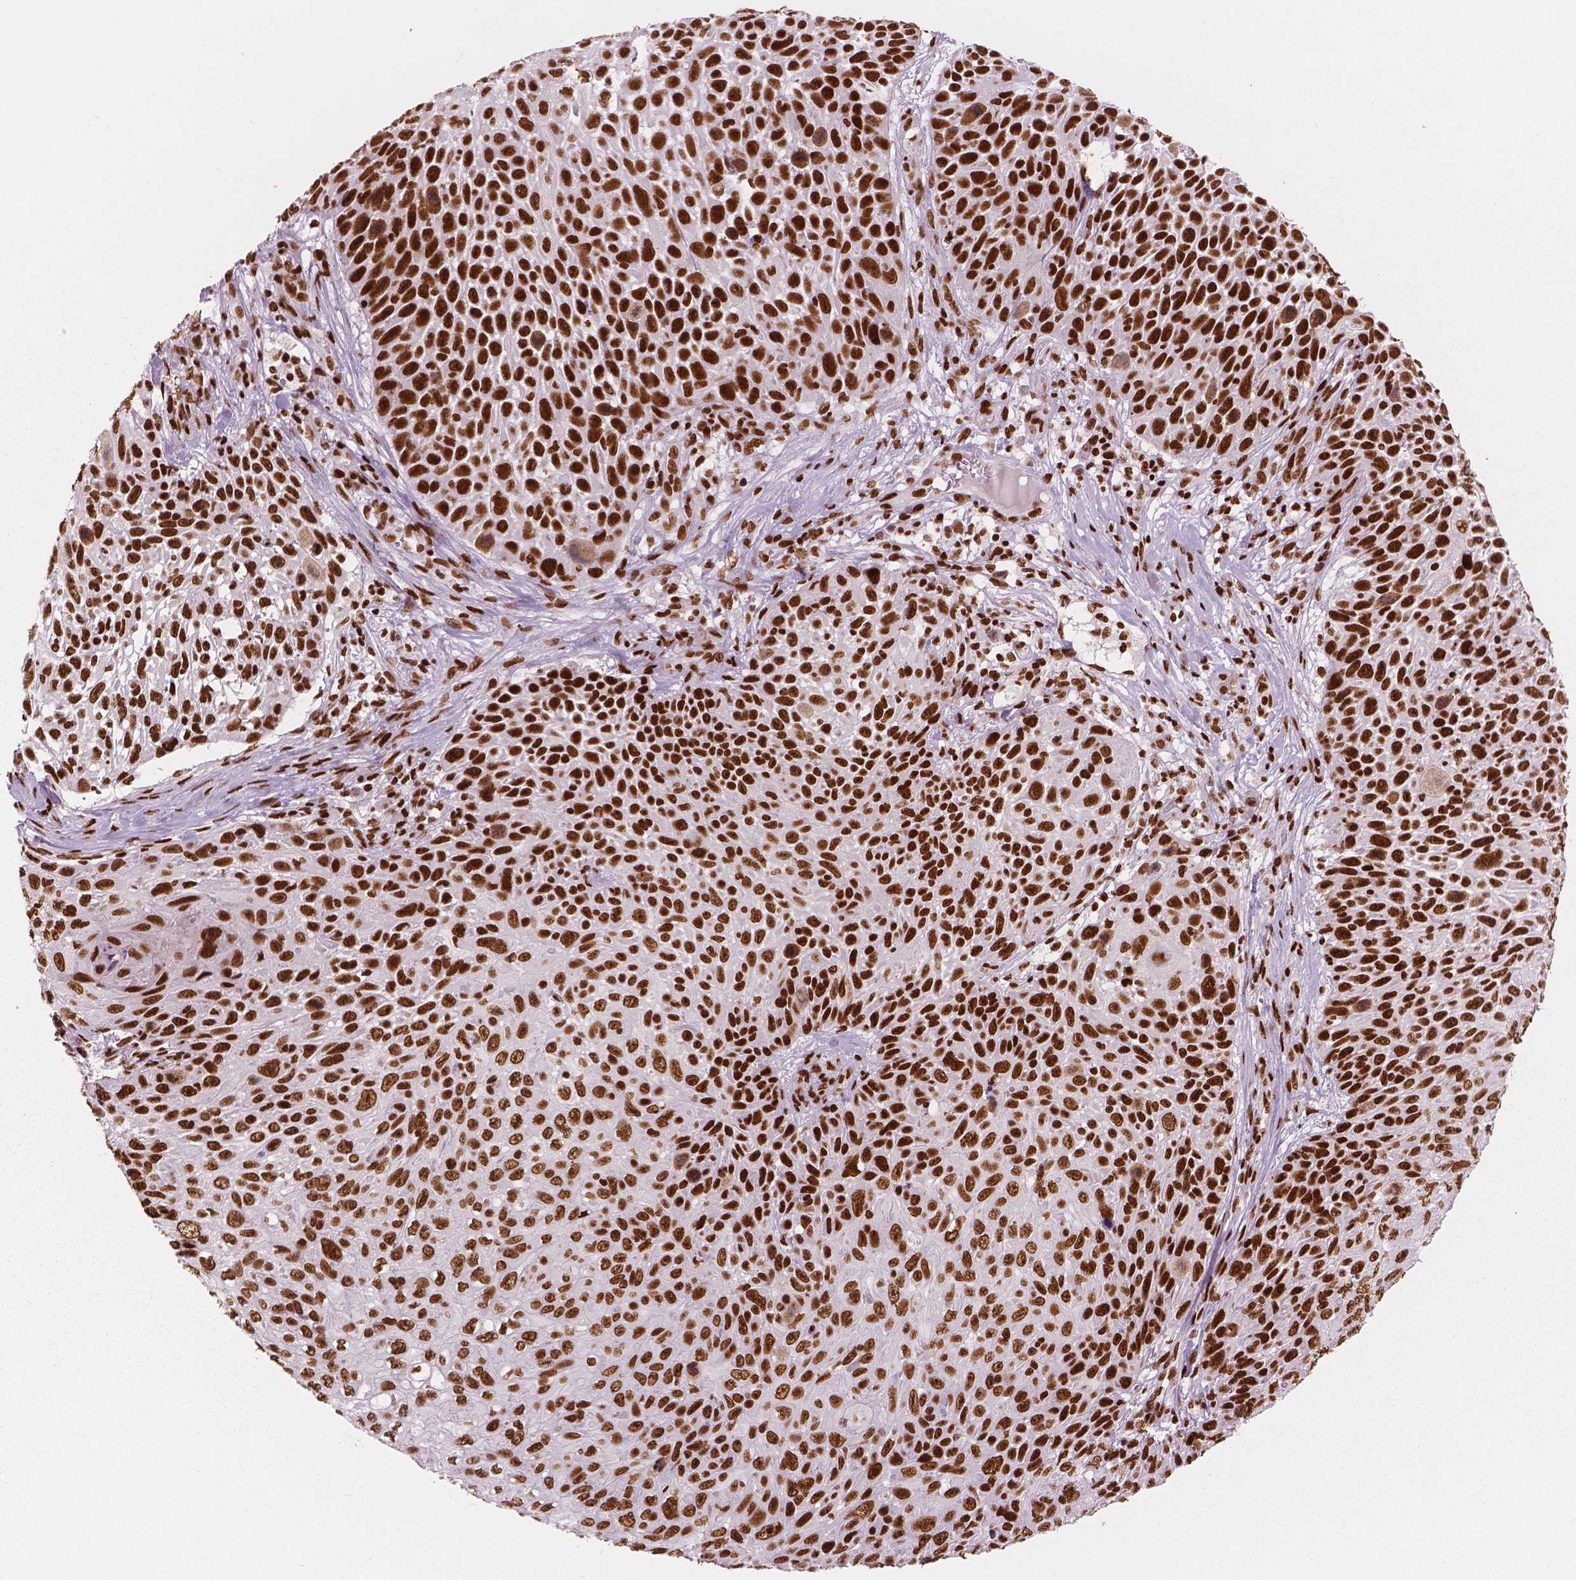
{"staining": {"intensity": "strong", "quantity": ">75%", "location": "nuclear"}, "tissue": "skin cancer", "cell_type": "Tumor cells", "image_type": "cancer", "snomed": [{"axis": "morphology", "description": "Squamous cell carcinoma, NOS"}, {"axis": "topography", "description": "Skin"}], "caption": "Brown immunohistochemical staining in squamous cell carcinoma (skin) displays strong nuclear expression in approximately >75% of tumor cells.", "gene": "BRD4", "patient": {"sex": "male", "age": 92}}